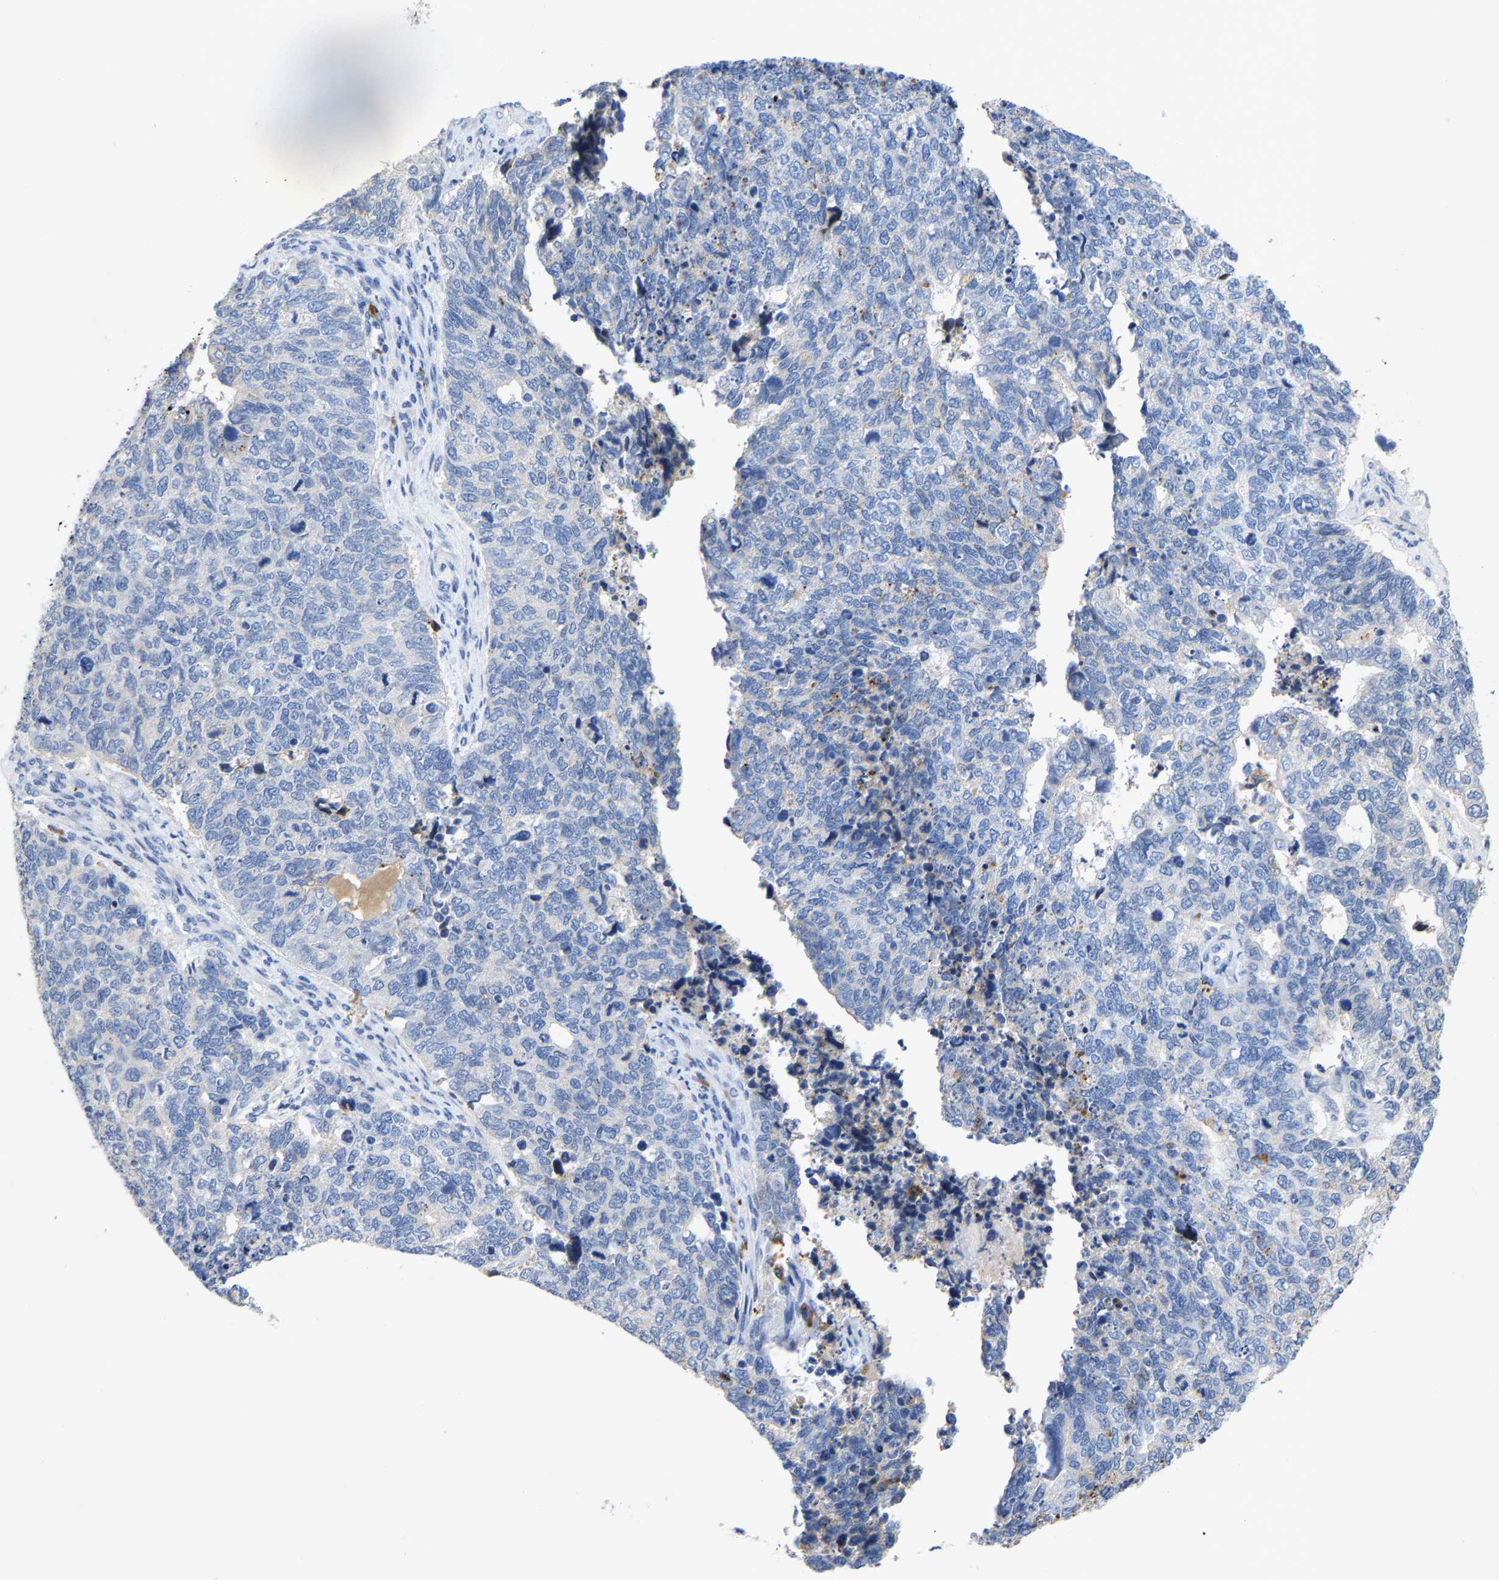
{"staining": {"intensity": "negative", "quantity": "none", "location": "none"}, "tissue": "cervical cancer", "cell_type": "Tumor cells", "image_type": "cancer", "snomed": [{"axis": "morphology", "description": "Squamous cell carcinoma, NOS"}, {"axis": "topography", "description": "Cervix"}], "caption": "An image of human cervical squamous cell carcinoma is negative for staining in tumor cells. (DAB (3,3'-diaminobenzidine) immunohistochemistry (IHC) visualized using brightfield microscopy, high magnification).", "gene": "FGF18", "patient": {"sex": "female", "age": 63}}